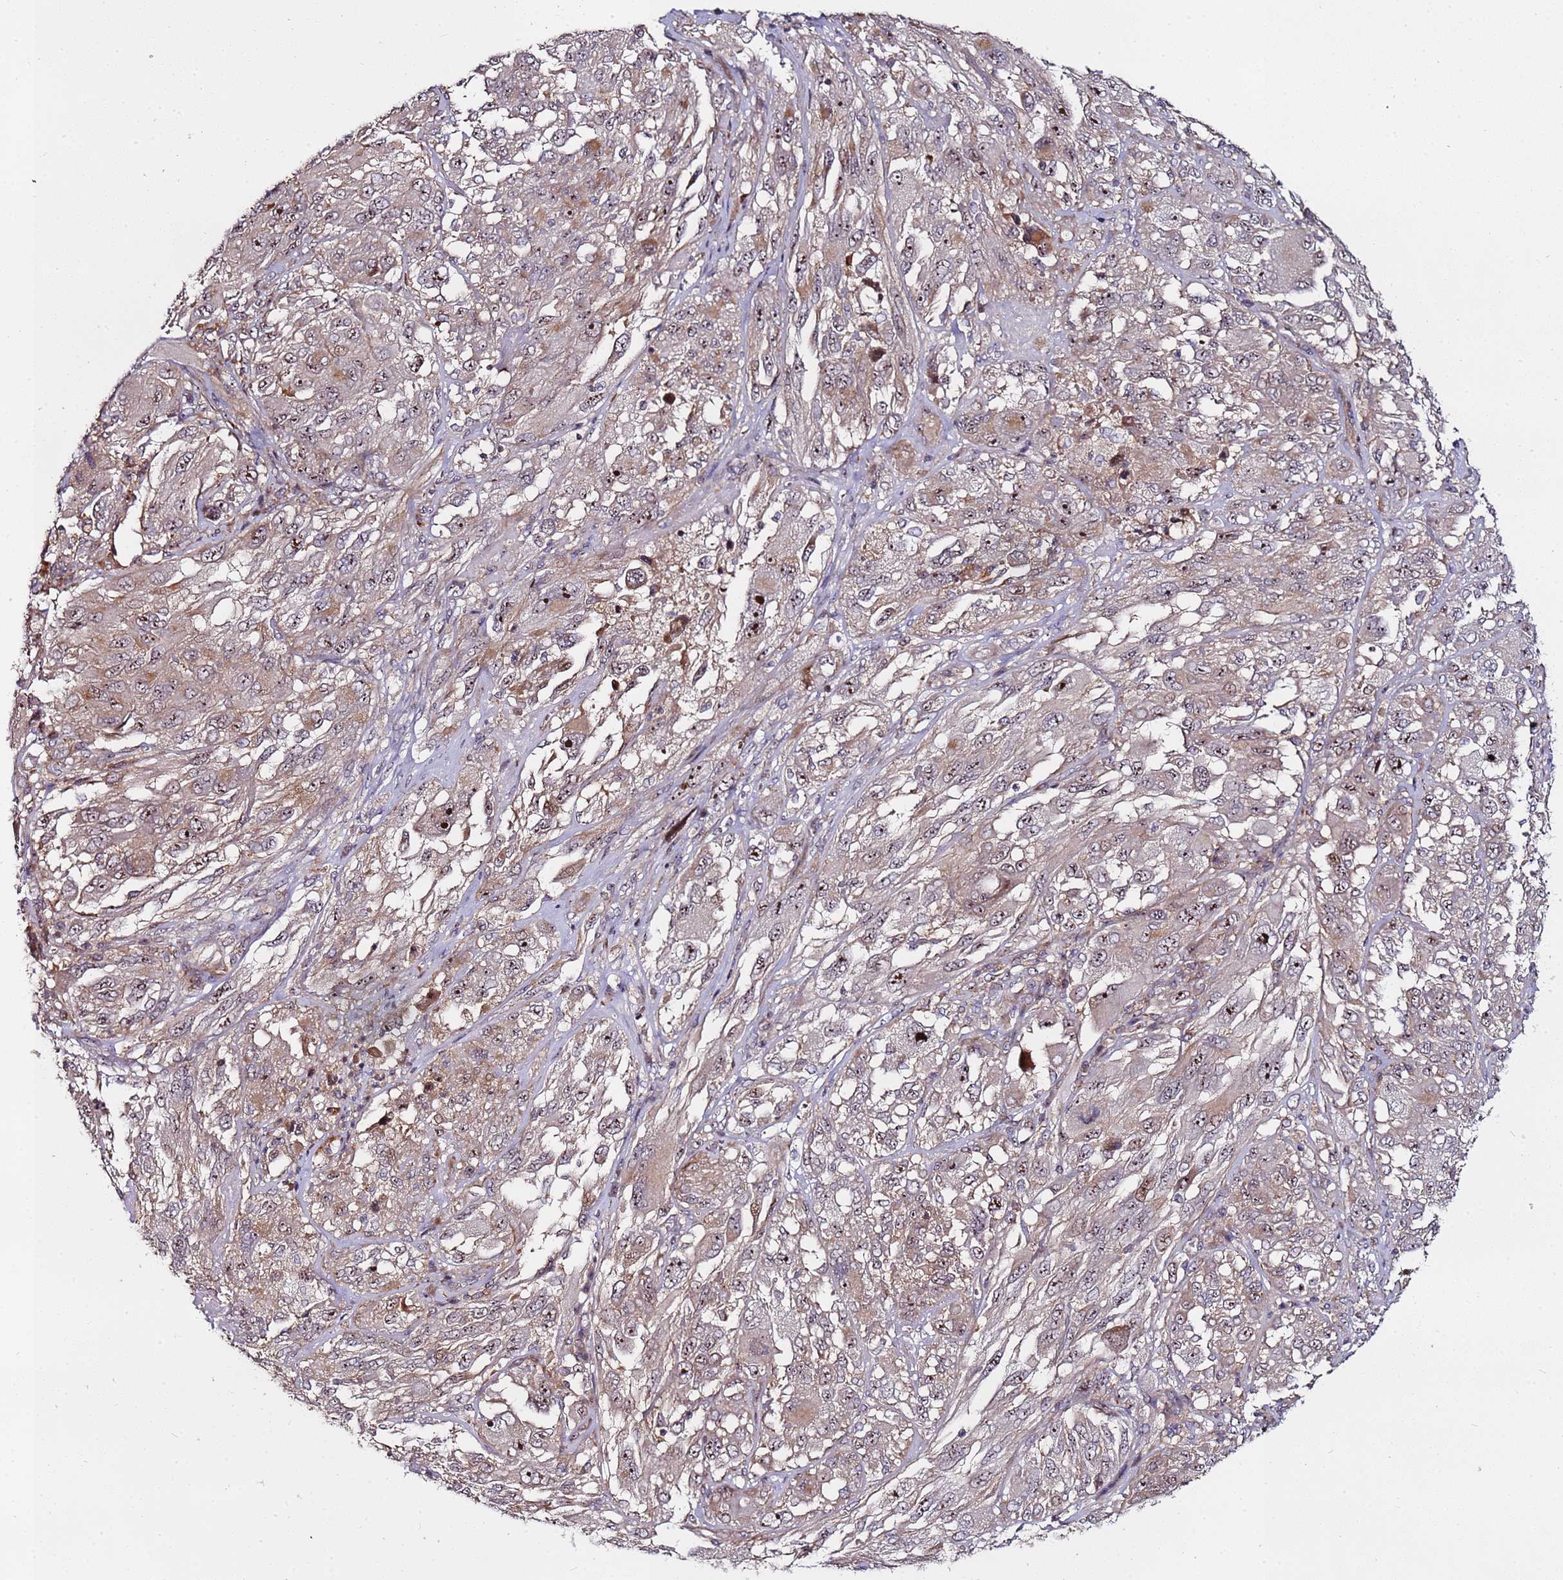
{"staining": {"intensity": "strong", "quantity": "25%-75%", "location": "nuclear"}, "tissue": "melanoma", "cell_type": "Tumor cells", "image_type": "cancer", "snomed": [{"axis": "morphology", "description": "Malignant melanoma, NOS"}, {"axis": "topography", "description": "Skin"}], "caption": "Malignant melanoma was stained to show a protein in brown. There is high levels of strong nuclear expression in about 25%-75% of tumor cells.", "gene": "KRI1", "patient": {"sex": "female", "age": 91}}